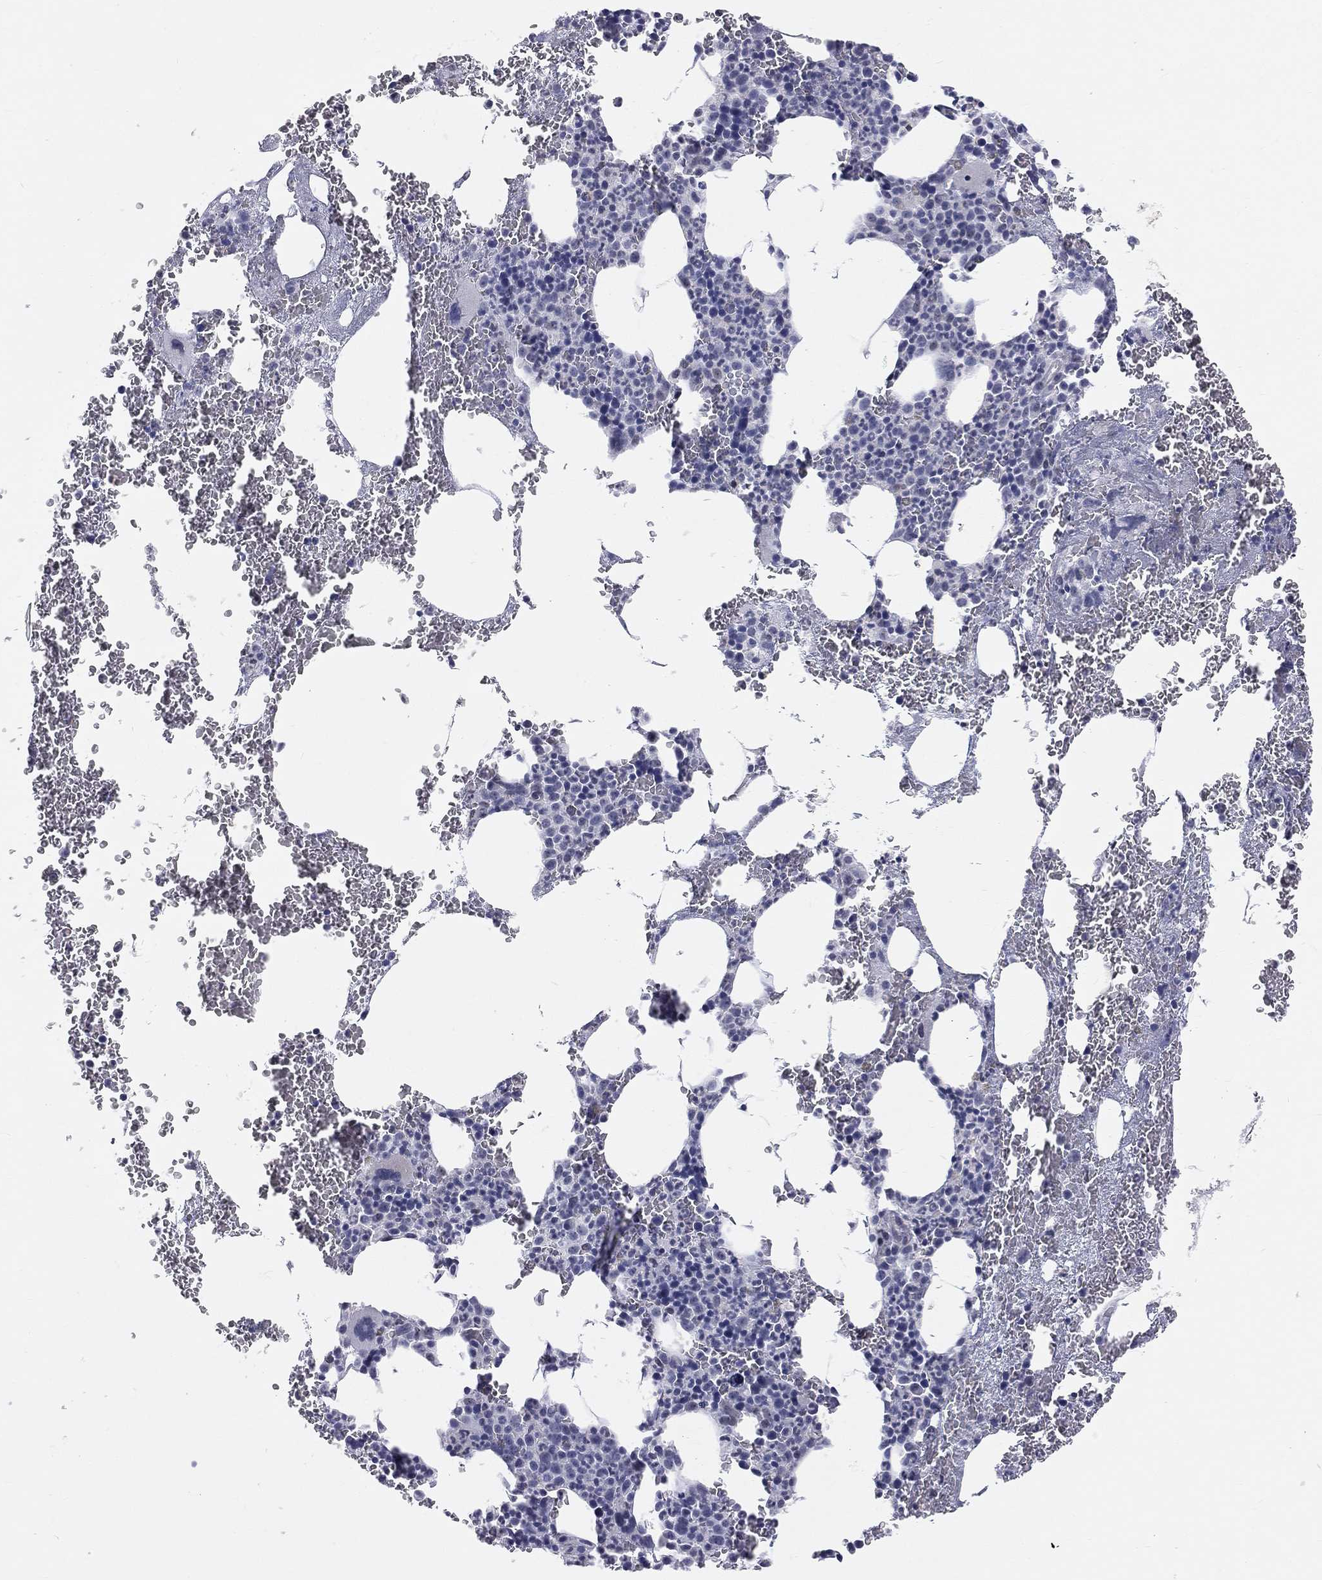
{"staining": {"intensity": "negative", "quantity": "none", "location": "none"}, "tissue": "bone marrow", "cell_type": "Hematopoietic cells", "image_type": "normal", "snomed": [{"axis": "morphology", "description": "Normal tissue, NOS"}, {"axis": "topography", "description": "Bone marrow"}], "caption": "The image exhibits no significant staining in hematopoietic cells of bone marrow.", "gene": "CD22", "patient": {"sex": "male", "age": 91}}